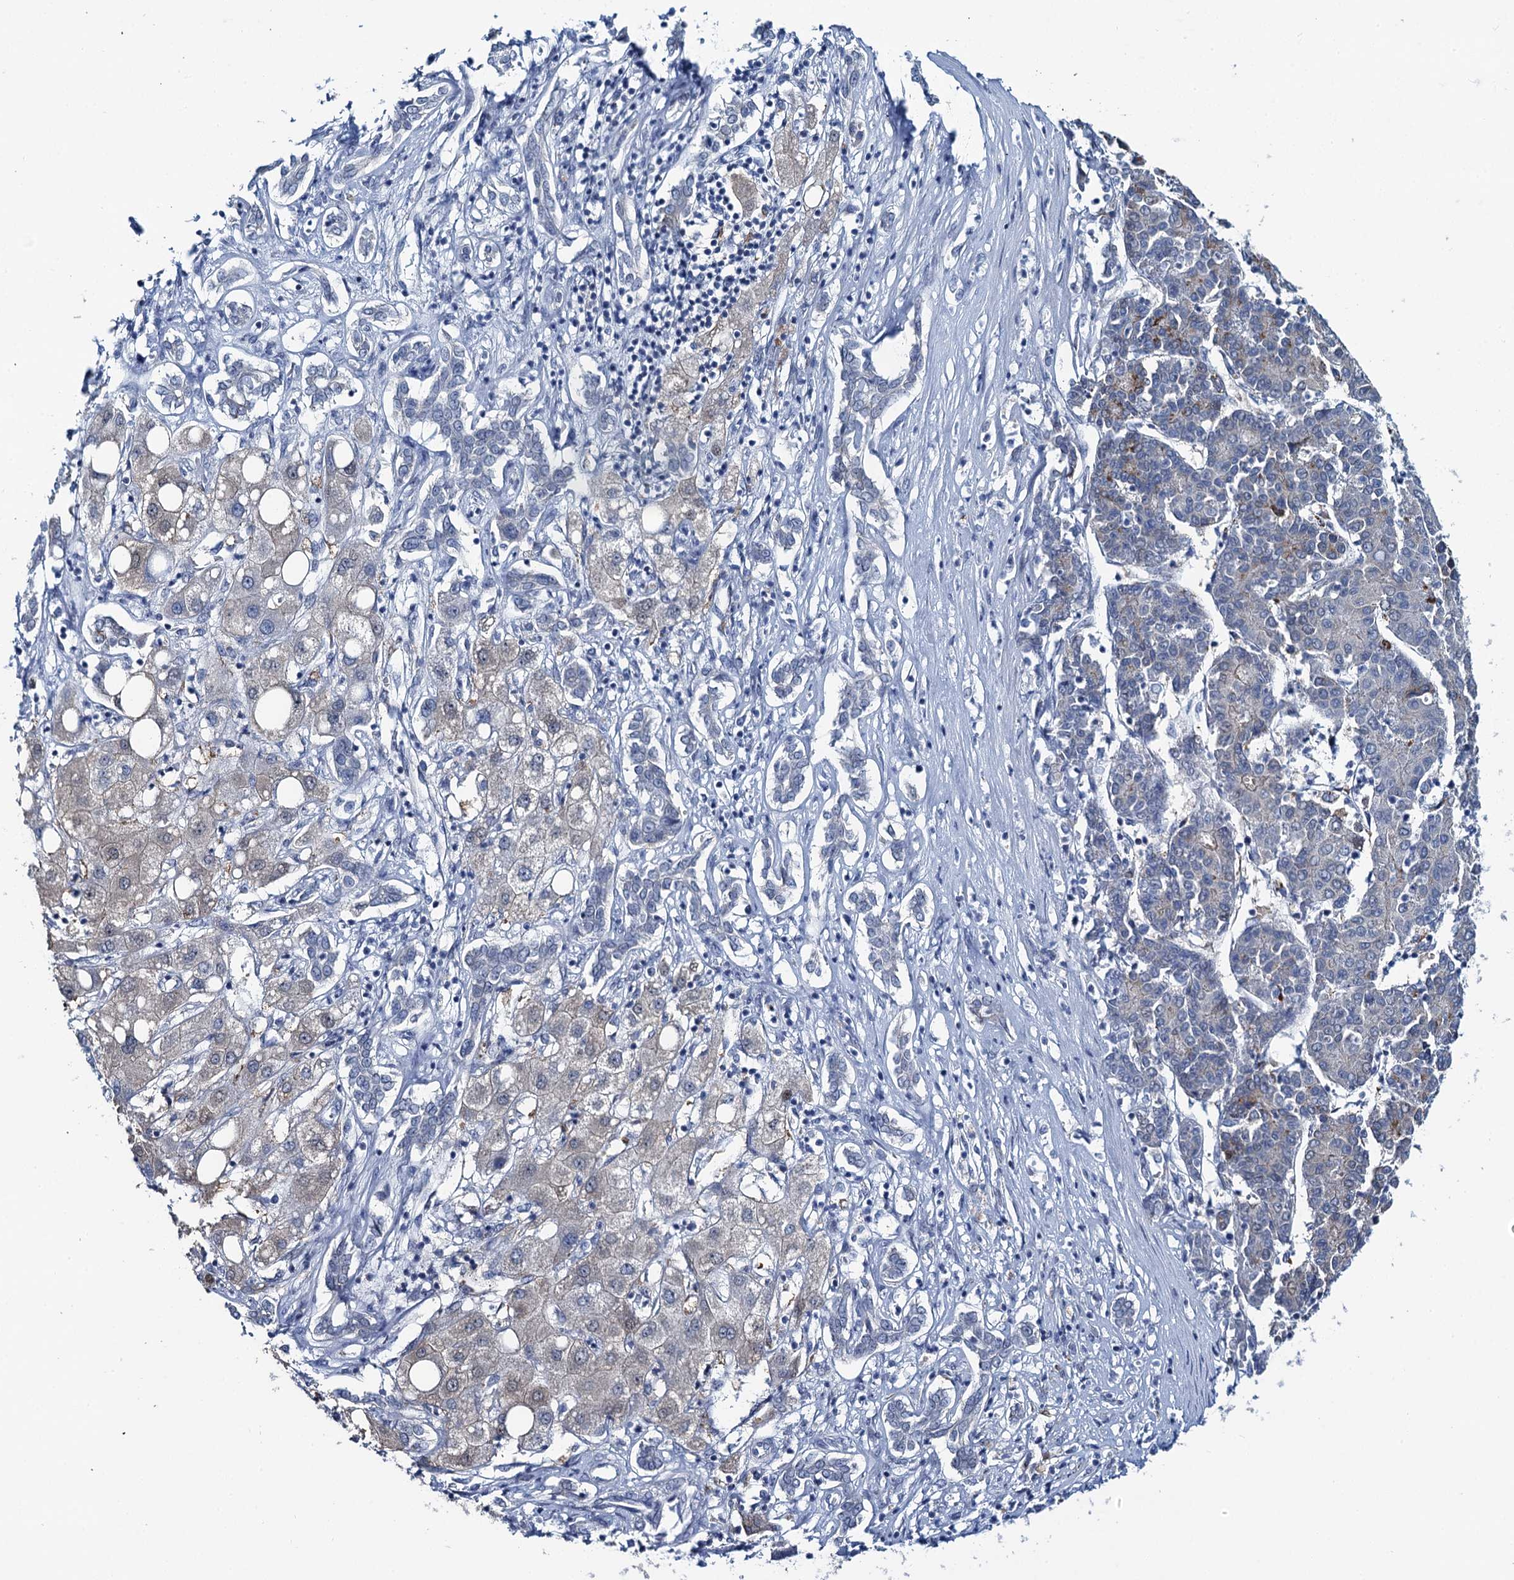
{"staining": {"intensity": "negative", "quantity": "none", "location": "none"}, "tissue": "liver cancer", "cell_type": "Tumor cells", "image_type": "cancer", "snomed": [{"axis": "morphology", "description": "Carcinoma, Hepatocellular, NOS"}, {"axis": "topography", "description": "Liver"}], "caption": "High magnification brightfield microscopy of liver cancer (hepatocellular carcinoma) stained with DAB (brown) and counterstained with hematoxylin (blue): tumor cells show no significant expression. (DAB IHC, high magnification).", "gene": "TOX3", "patient": {"sex": "male", "age": 65}}